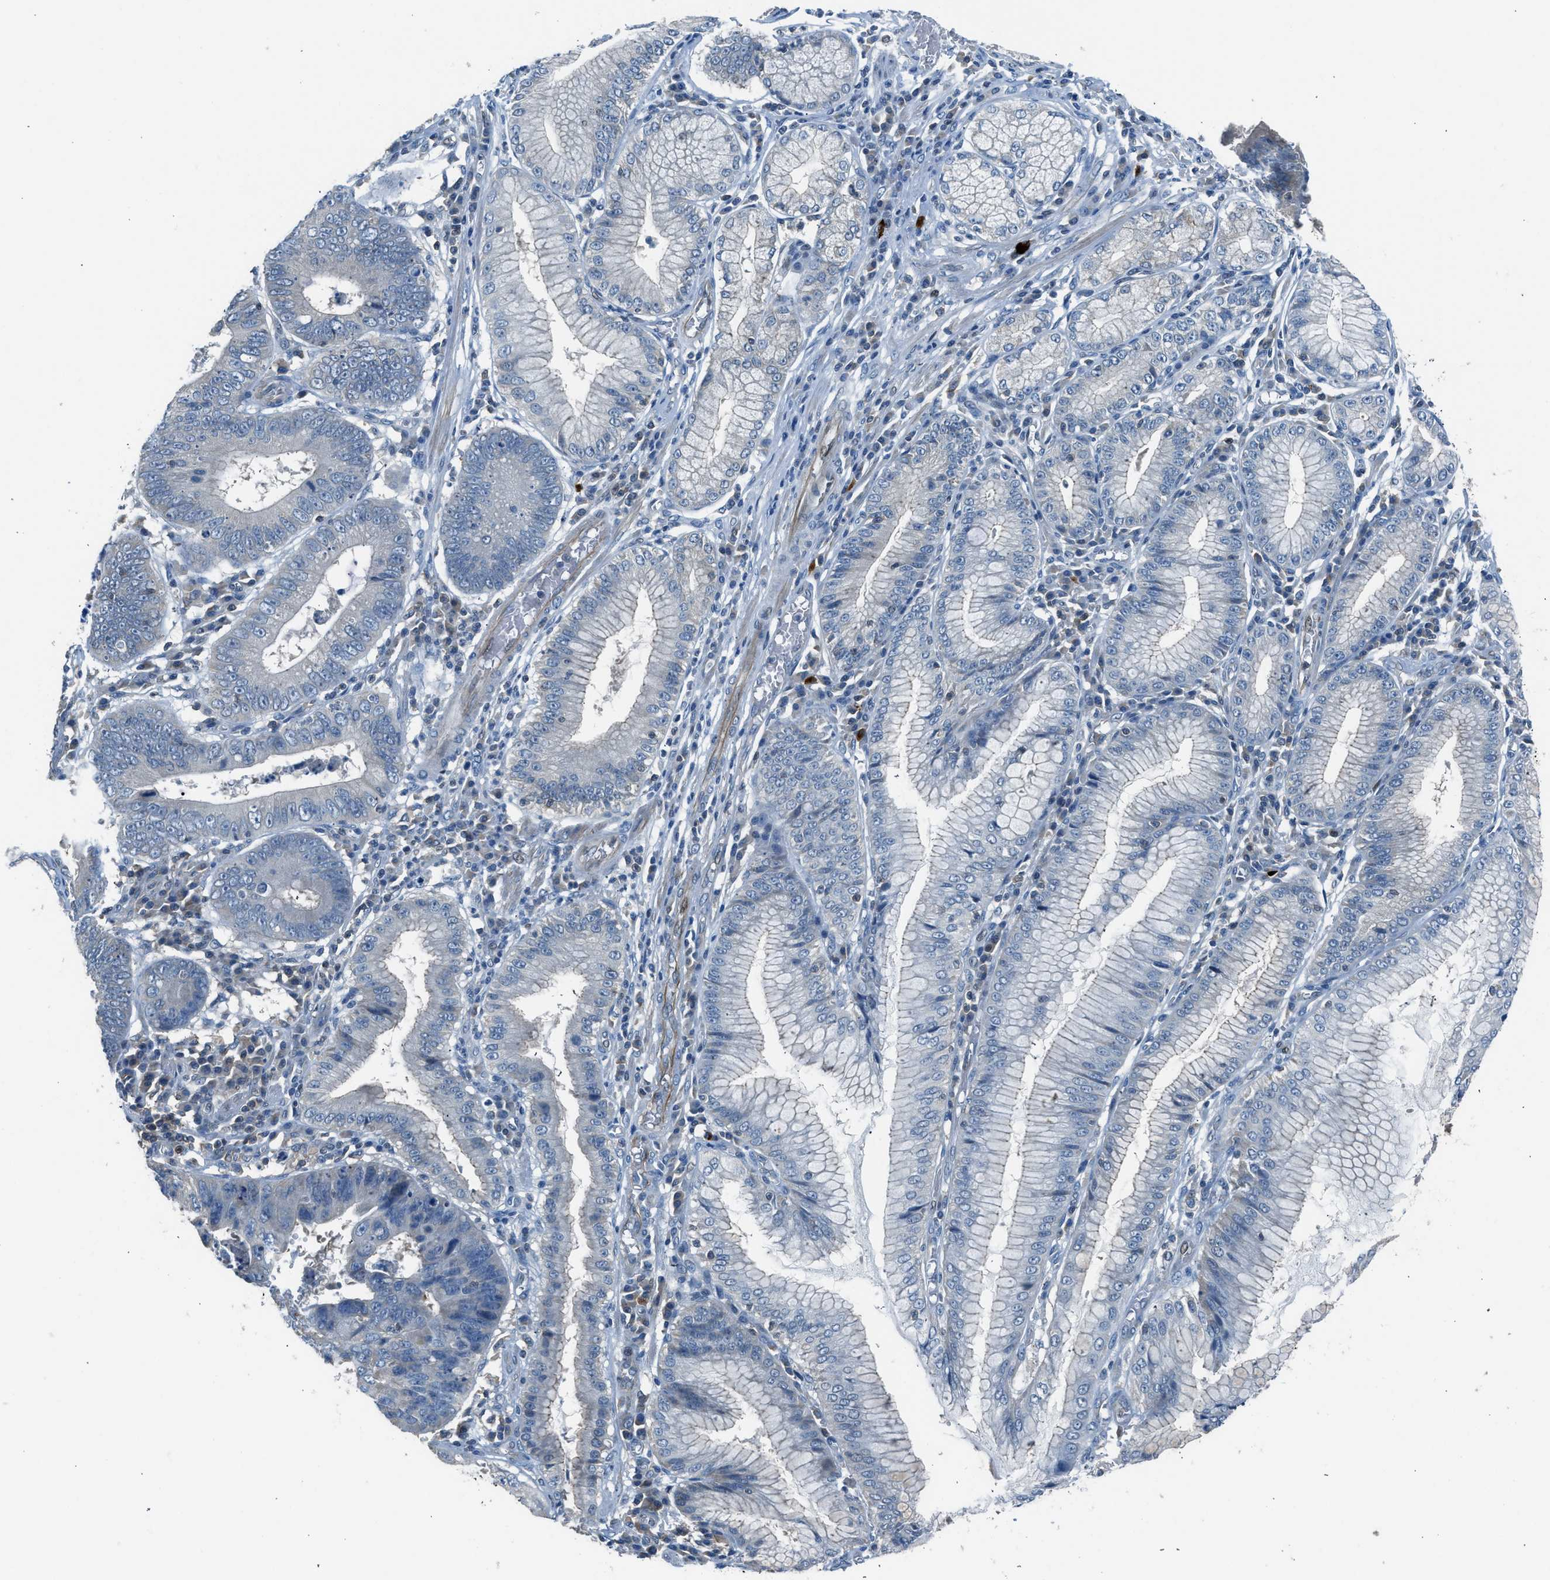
{"staining": {"intensity": "negative", "quantity": "none", "location": "none"}, "tissue": "stomach cancer", "cell_type": "Tumor cells", "image_type": "cancer", "snomed": [{"axis": "morphology", "description": "Adenocarcinoma, NOS"}, {"axis": "topography", "description": "Stomach"}], "caption": "Stomach cancer was stained to show a protein in brown. There is no significant expression in tumor cells.", "gene": "LMLN", "patient": {"sex": "male", "age": 59}}